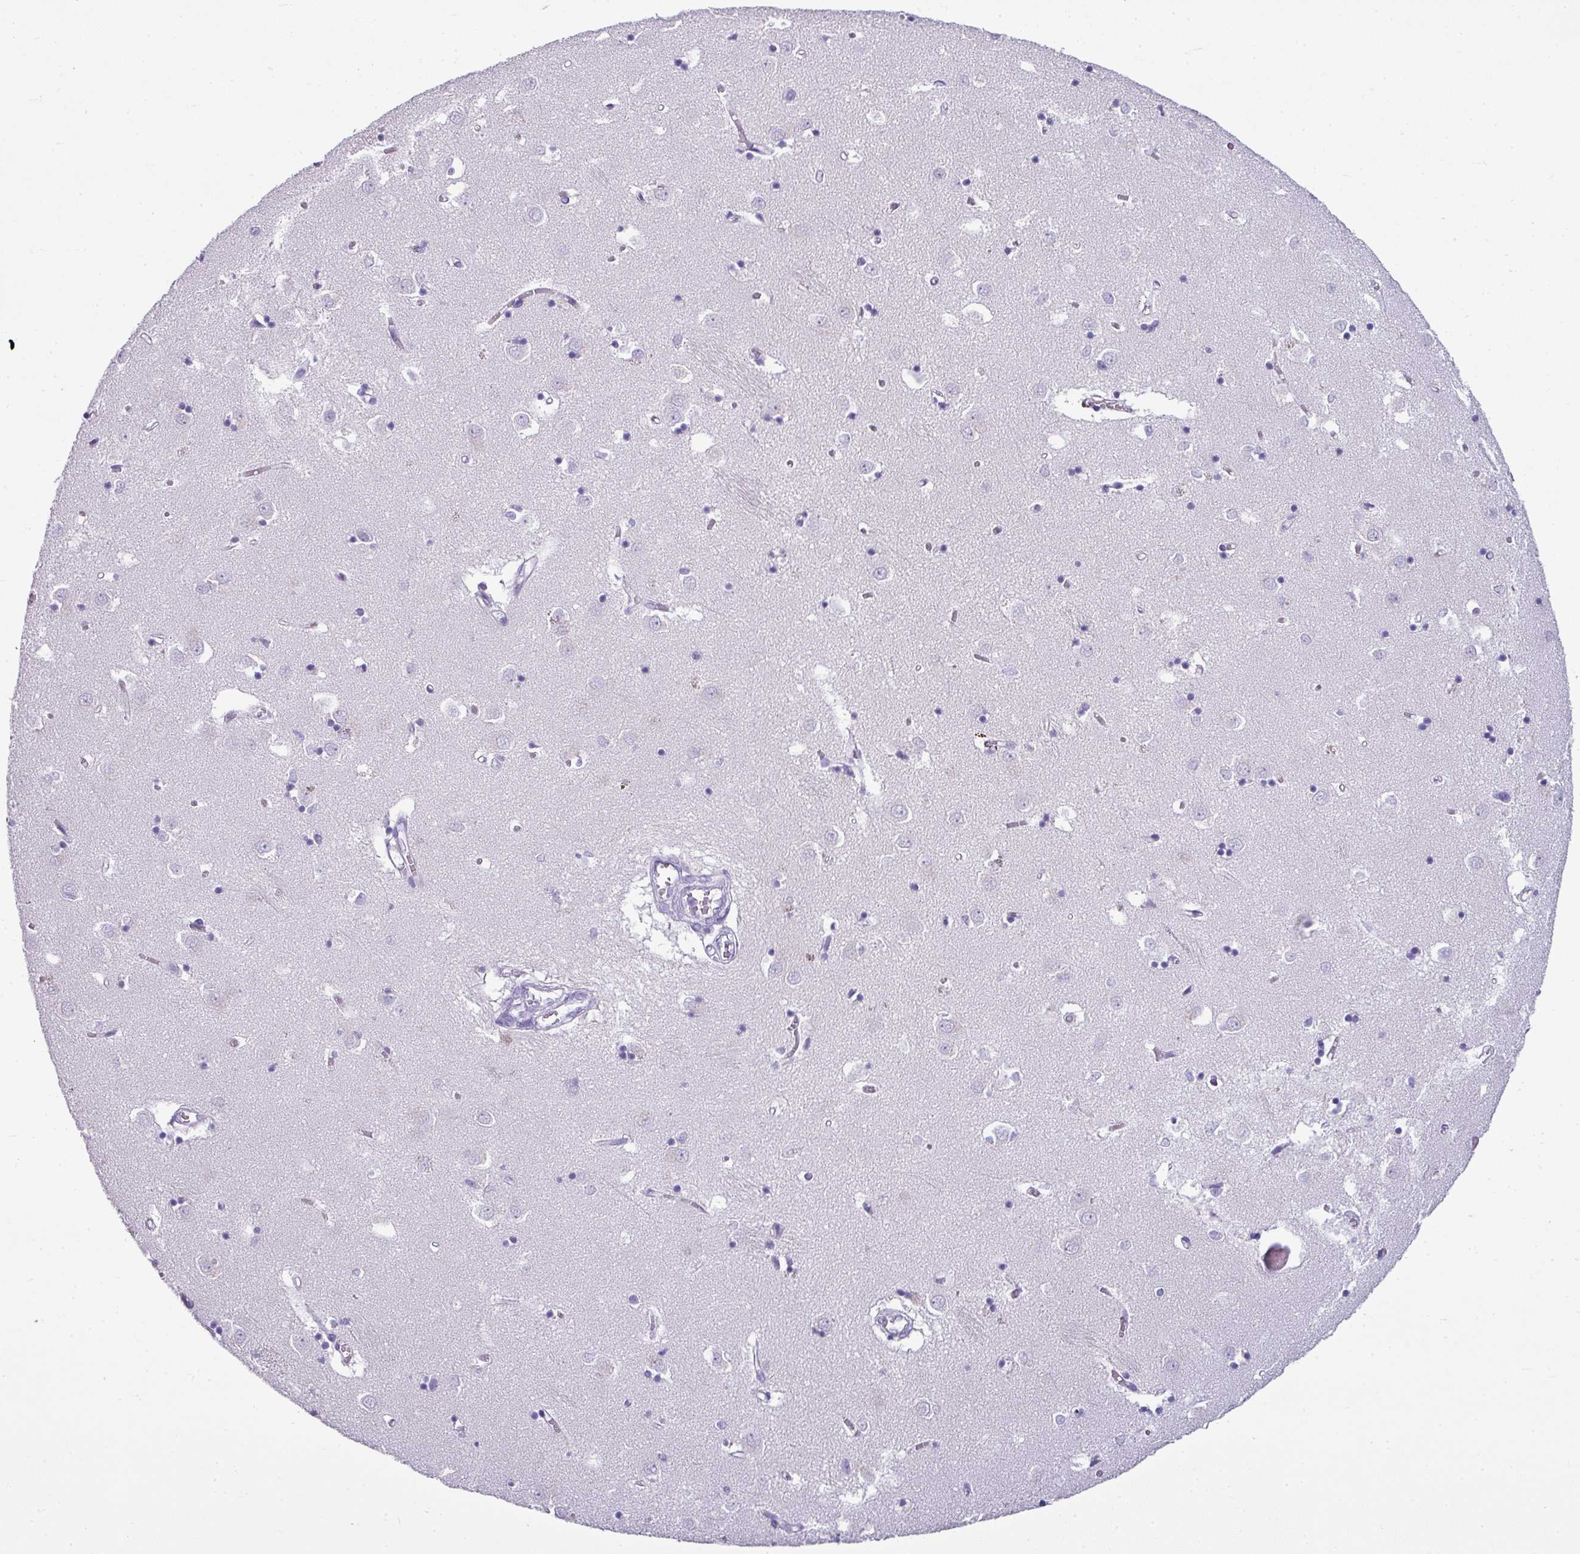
{"staining": {"intensity": "negative", "quantity": "none", "location": "none"}, "tissue": "caudate", "cell_type": "Glial cells", "image_type": "normal", "snomed": [{"axis": "morphology", "description": "Normal tissue, NOS"}, {"axis": "topography", "description": "Lateral ventricle wall"}], "caption": "Immunohistochemistry micrograph of unremarkable caudate: caudate stained with DAB shows no significant protein staining in glial cells.", "gene": "ZNF568", "patient": {"sex": "male", "age": 70}}